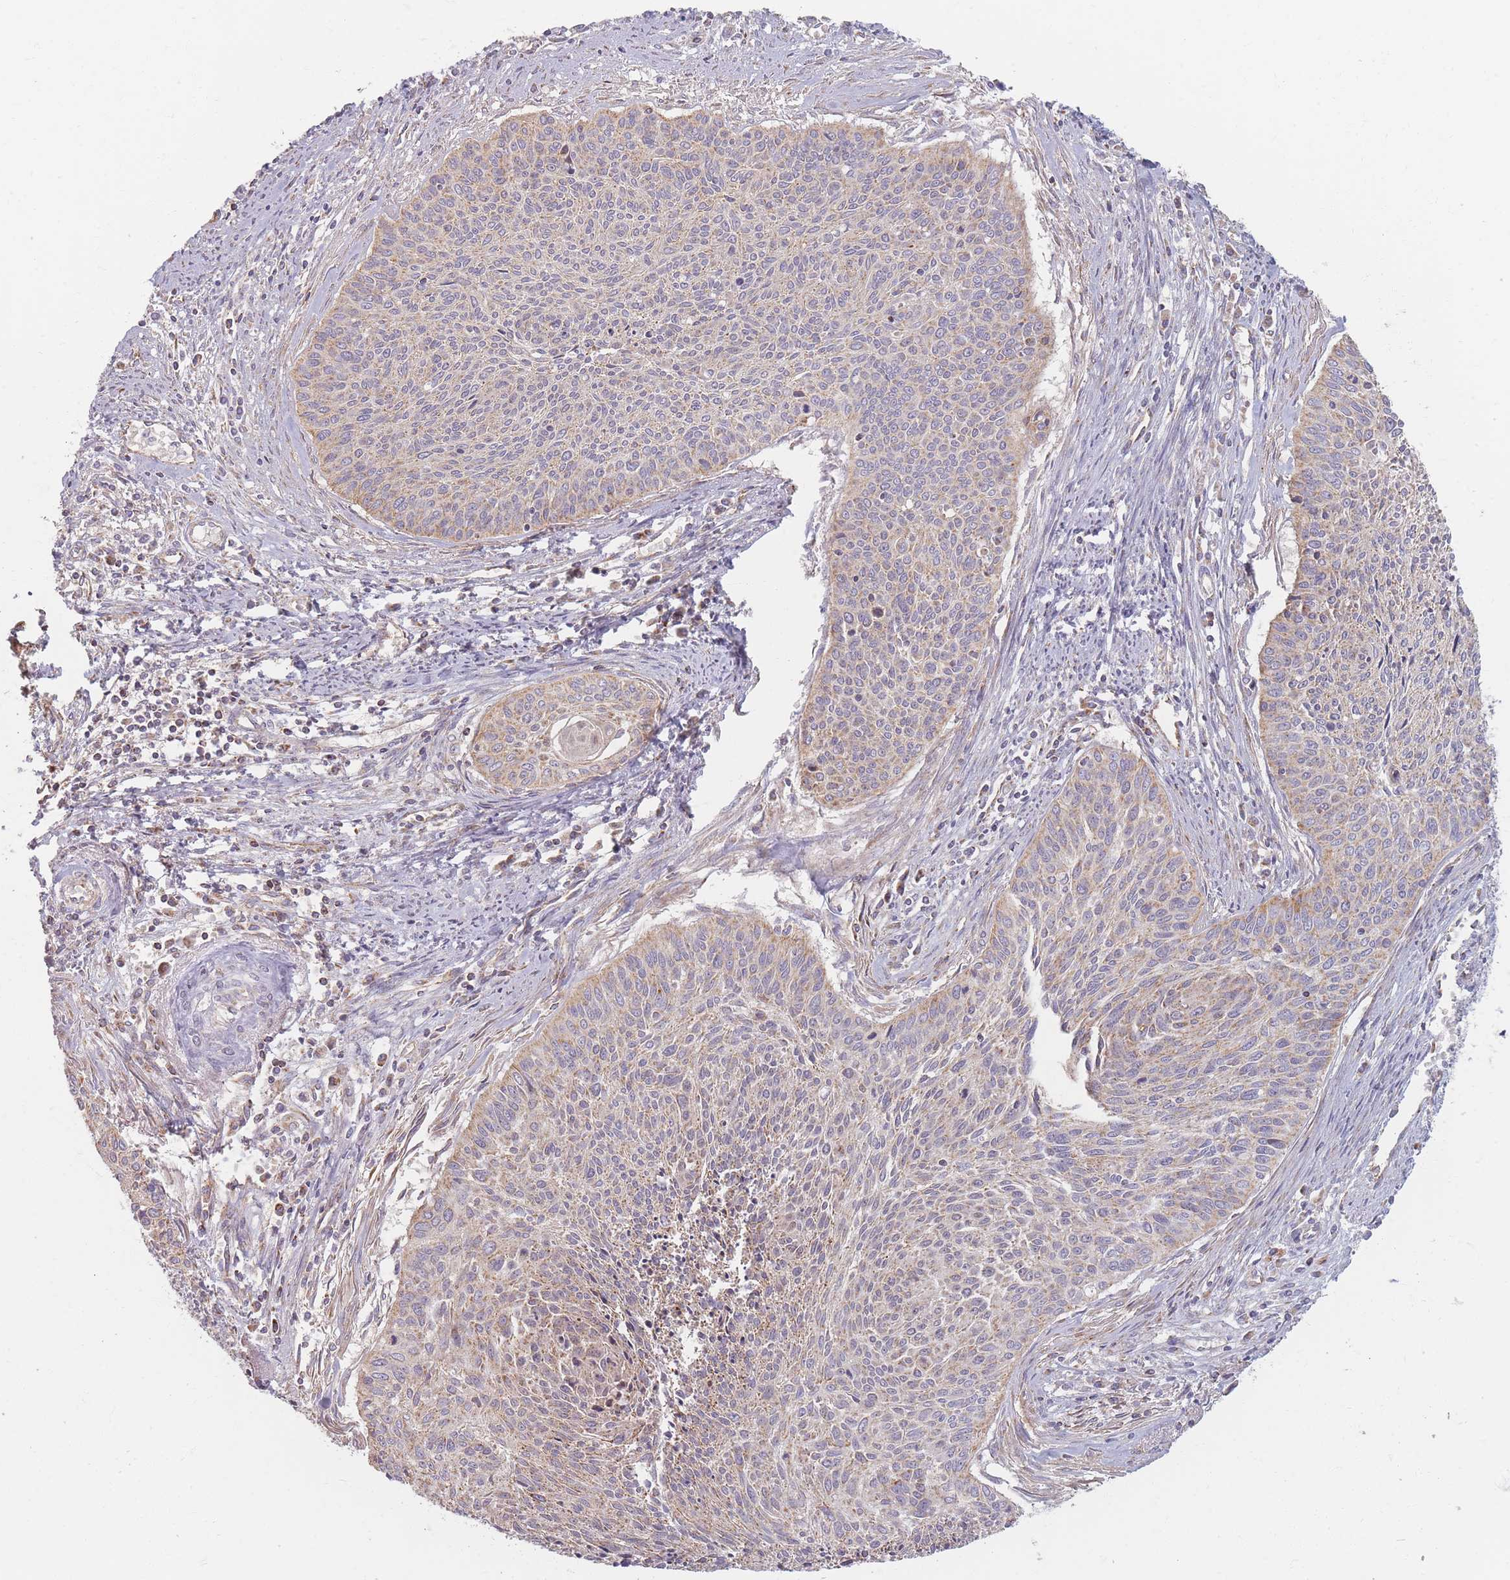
{"staining": {"intensity": "moderate", "quantity": "25%-75%", "location": "cytoplasmic/membranous"}, "tissue": "cervical cancer", "cell_type": "Tumor cells", "image_type": "cancer", "snomed": [{"axis": "morphology", "description": "Squamous cell carcinoma, NOS"}, {"axis": "topography", "description": "Cervix"}], "caption": "Cervical squamous cell carcinoma stained for a protein (brown) reveals moderate cytoplasmic/membranous positive staining in about 25%-75% of tumor cells.", "gene": "ESRP2", "patient": {"sex": "female", "age": 55}}